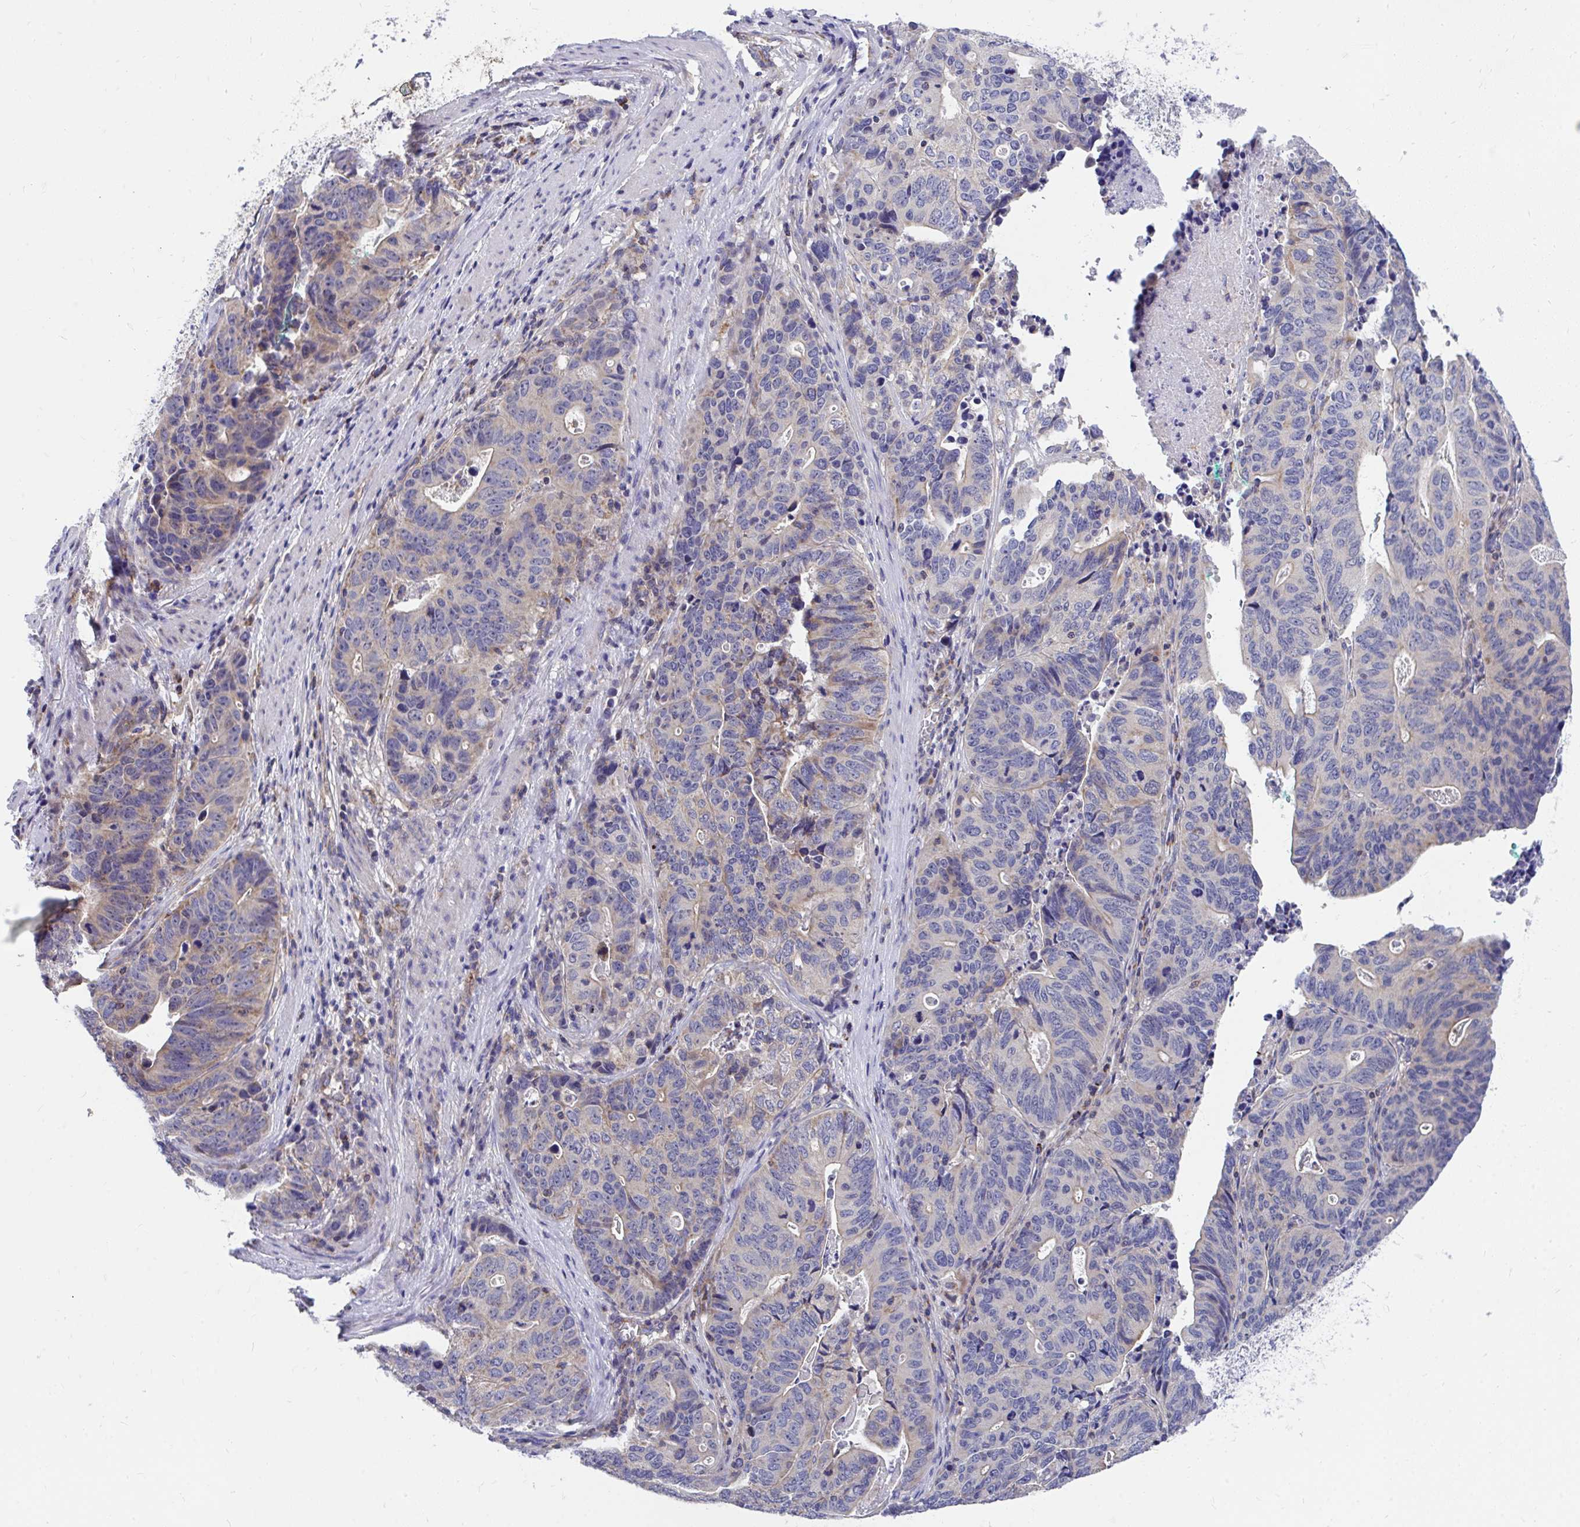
{"staining": {"intensity": "weak", "quantity": "<25%", "location": "cytoplasmic/membranous"}, "tissue": "stomach cancer", "cell_type": "Tumor cells", "image_type": "cancer", "snomed": [{"axis": "morphology", "description": "Adenocarcinoma, NOS"}, {"axis": "topography", "description": "Stomach, upper"}], "caption": "Immunohistochemistry of stomach cancer (adenocarcinoma) shows no positivity in tumor cells.", "gene": "FHIP1B", "patient": {"sex": "female", "age": 67}}